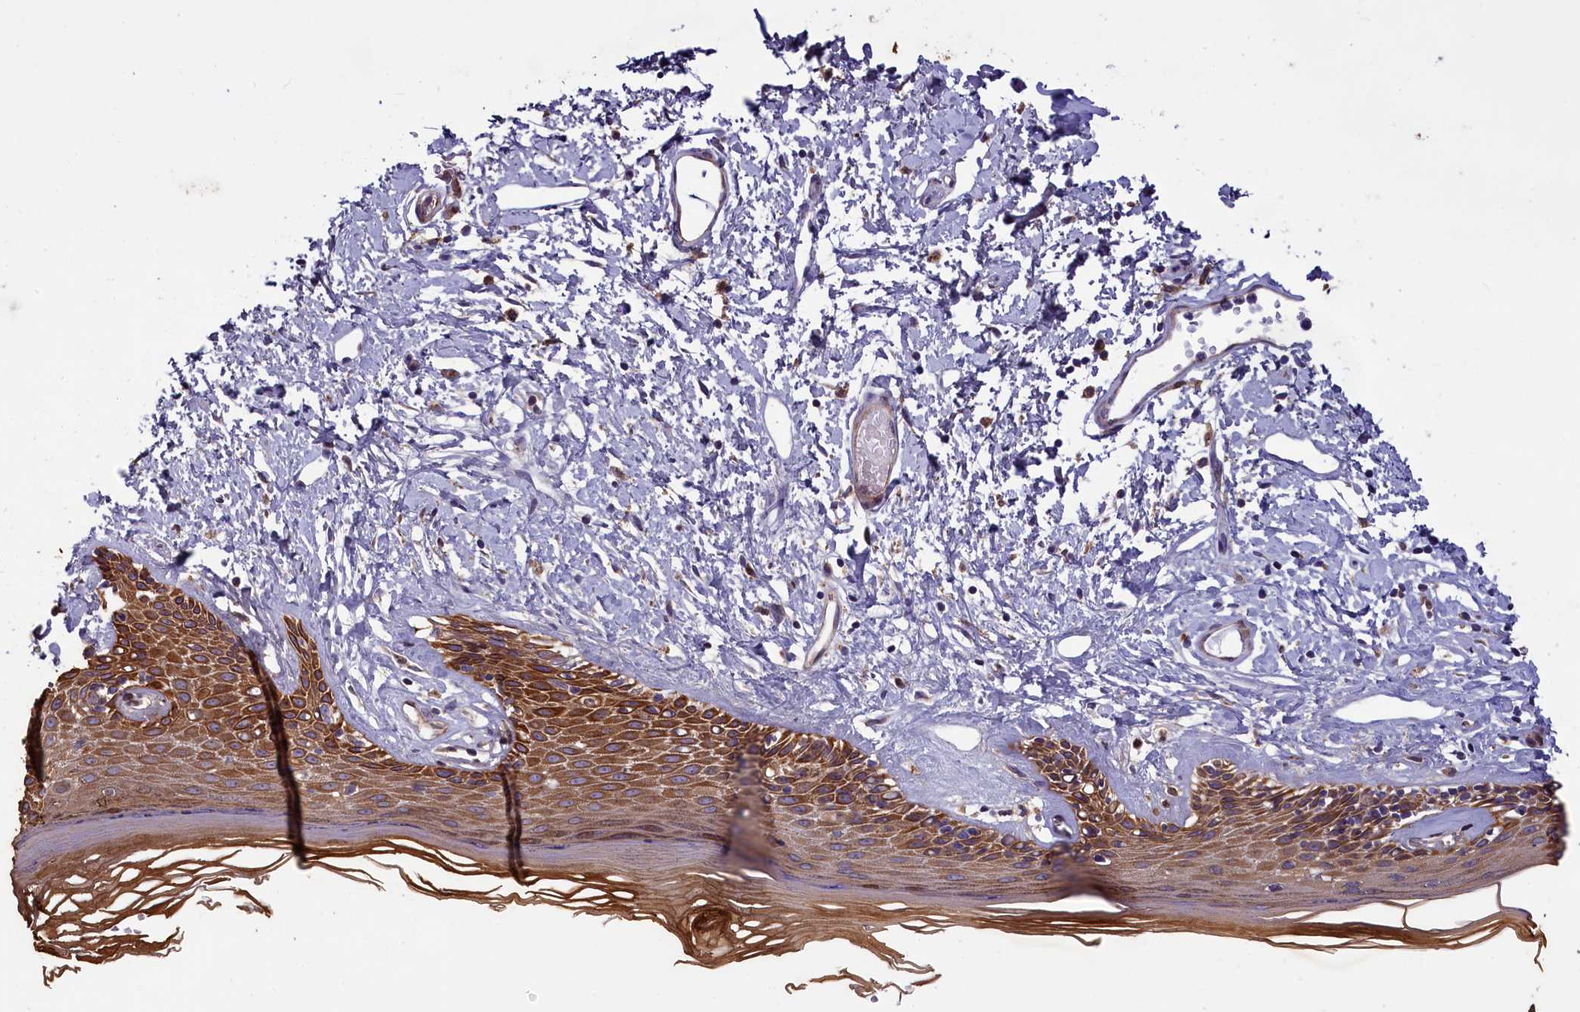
{"staining": {"intensity": "strong", "quantity": ">75%", "location": "cytoplasmic/membranous"}, "tissue": "skin", "cell_type": "Epidermal cells", "image_type": "normal", "snomed": [{"axis": "morphology", "description": "Normal tissue, NOS"}, {"axis": "topography", "description": "Adipose tissue"}, {"axis": "topography", "description": "Vascular tissue"}, {"axis": "topography", "description": "Vulva"}, {"axis": "topography", "description": "Peripheral nerve tissue"}], "caption": "Epidermal cells show high levels of strong cytoplasmic/membranous expression in approximately >75% of cells in normal skin.", "gene": "ACAD8", "patient": {"sex": "female", "age": 86}}